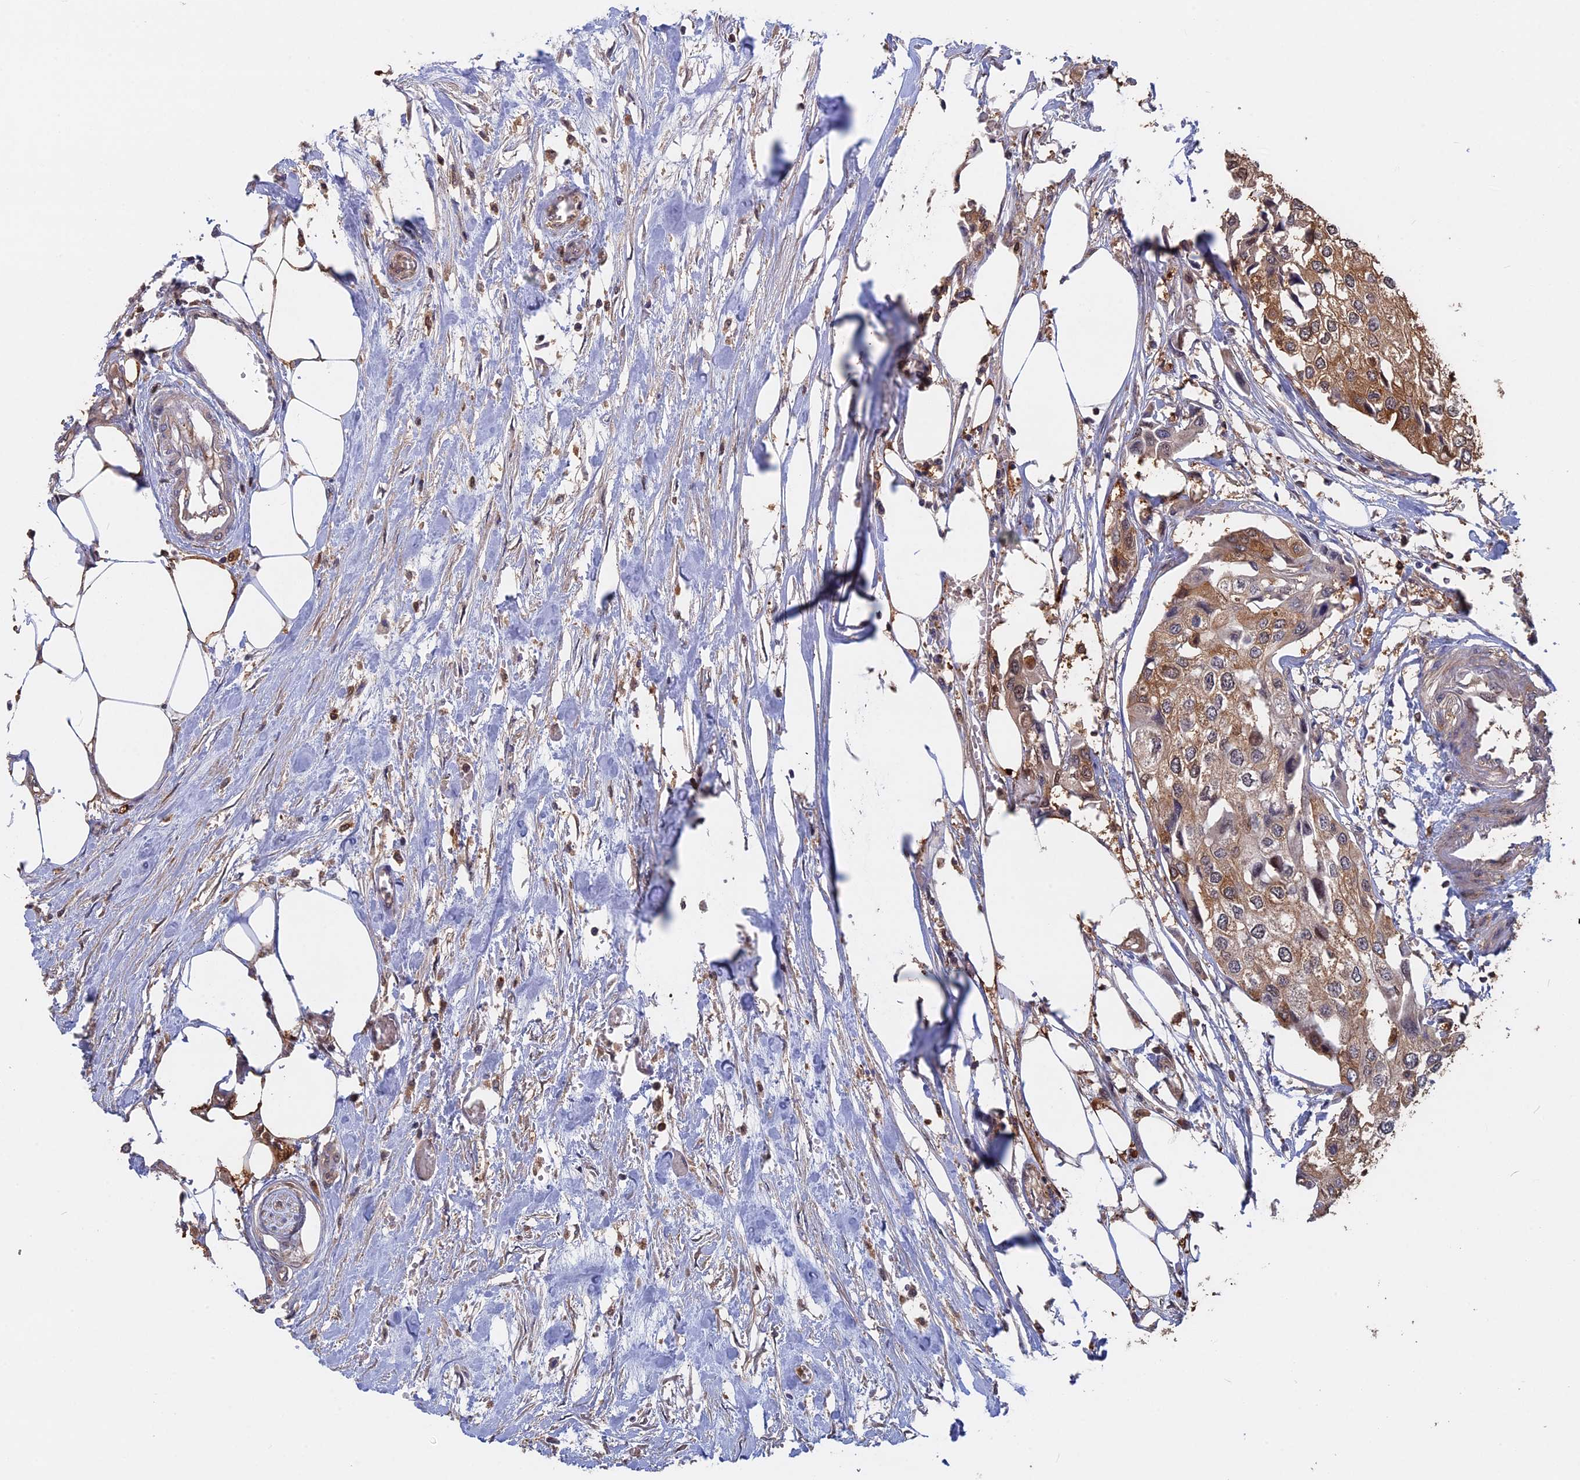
{"staining": {"intensity": "moderate", "quantity": ">75%", "location": "cytoplasmic/membranous"}, "tissue": "urothelial cancer", "cell_type": "Tumor cells", "image_type": "cancer", "snomed": [{"axis": "morphology", "description": "Urothelial carcinoma, High grade"}, {"axis": "topography", "description": "Urinary bladder"}], "caption": "IHC micrograph of human urothelial carcinoma (high-grade) stained for a protein (brown), which displays medium levels of moderate cytoplasmic/membranous positivity in approximately >75% of tumor cells.", "gene": "BLVRA", "patient": {"sex": "male", "age": 64}}